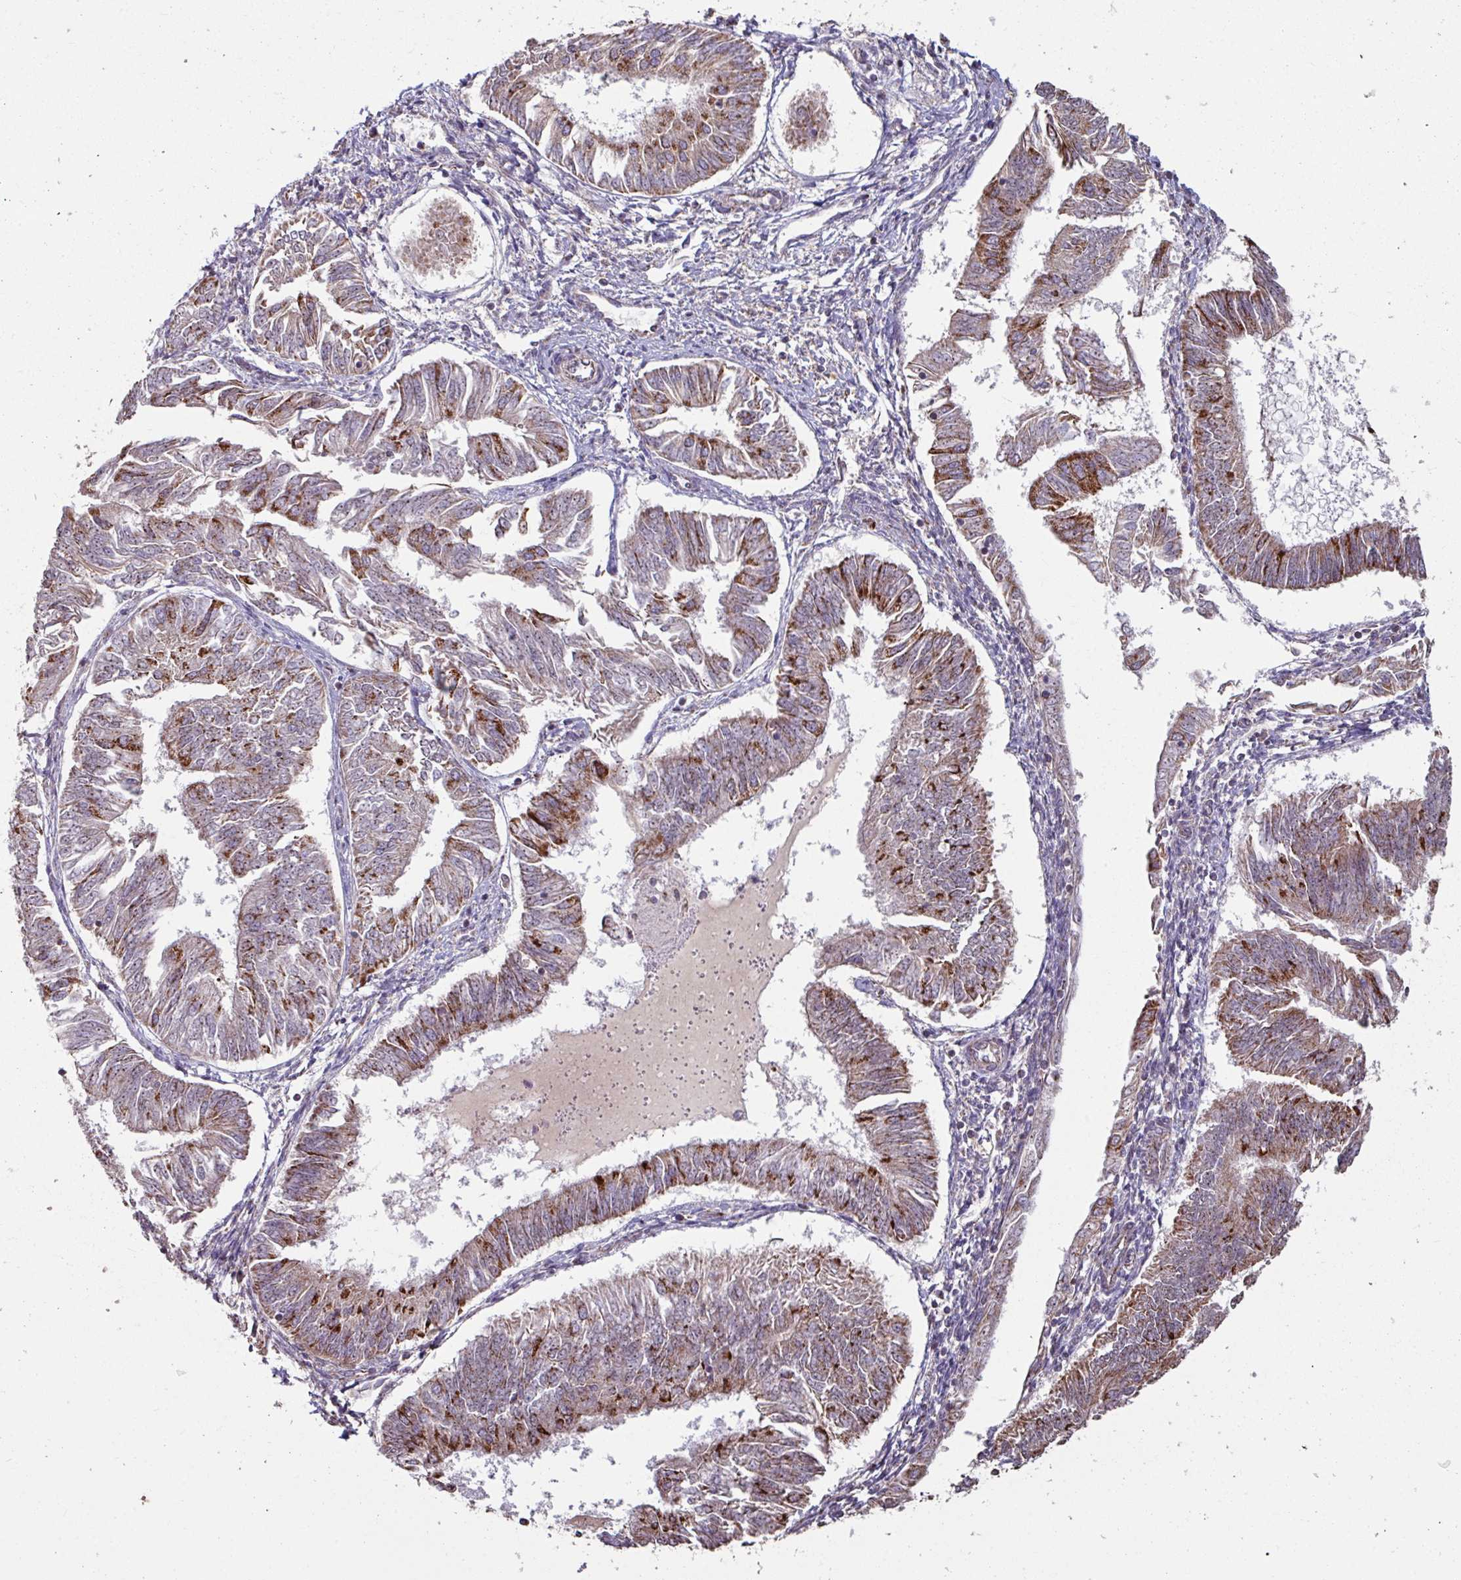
{"staining": {"intensity": "strong", "quantity": "25%-75%", "location": "cytoplasmic/membranous"}, "tissue": "endometrial cancer", "cell_type": "Tumor cells", "image_type": "cancer", "snomed": [{"axis": "morphology", "description": "Adenocarcinoma, NOS"}, {"axis": "topography", "description": "Endometrium"}], "caption": "A high amount of strong cytoplasmic/membranous staining is seen in approximately 25%-75% of tumor cells in endometrial adenocarcinoma tissue. (IHC, brightfield microscopy, high magnification).", "gene": "OR2D3", "patient": {"sex": "female", "age": 58}}